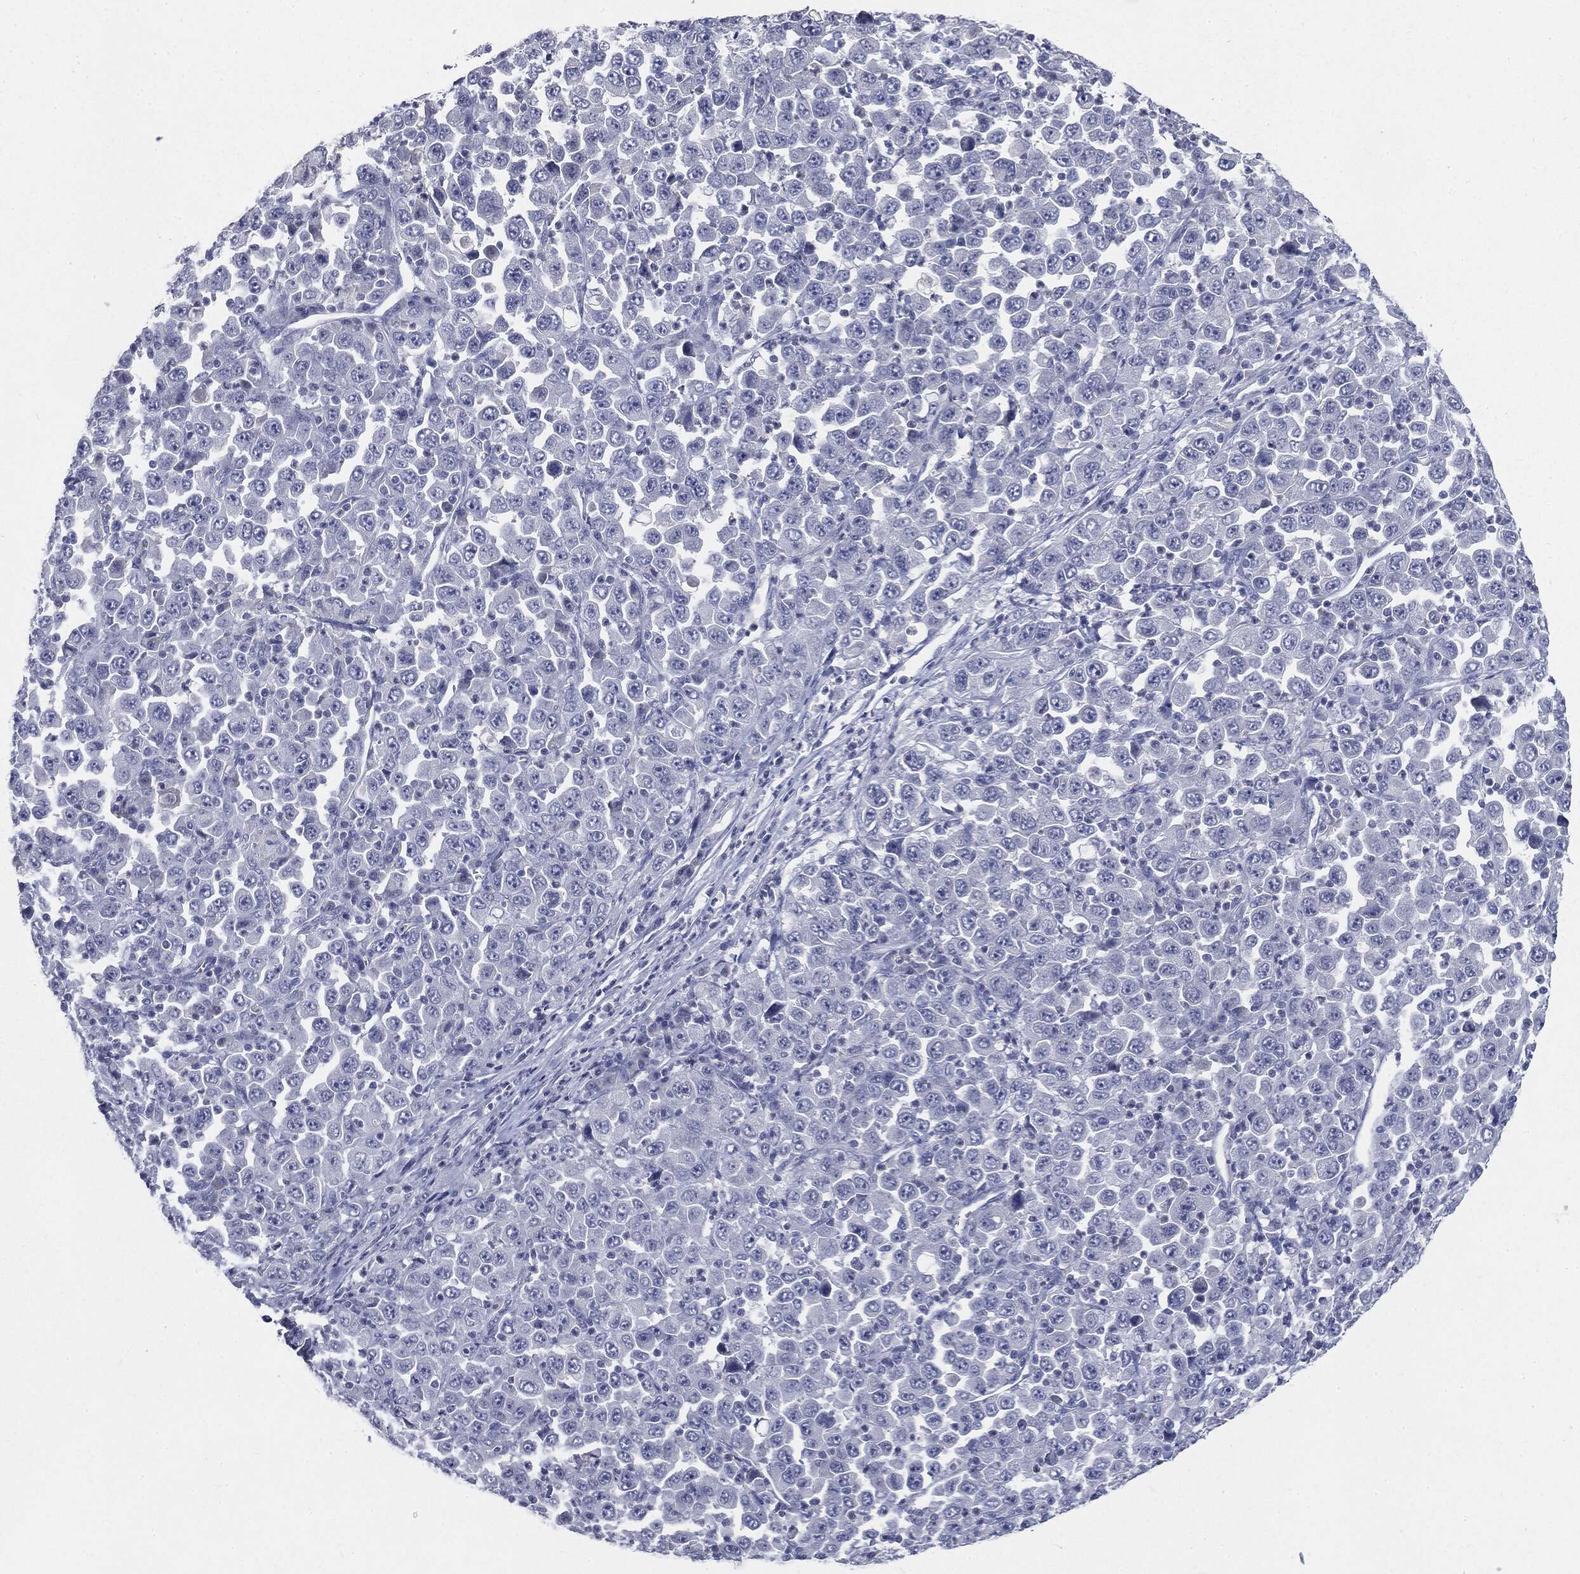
{"staining": {"intensity": "negative", "quantity": "none", "location": "none"}, "tissue": "stomach cancer", "cell_type": "Tumor cells", "image_type": "cancer", "snomed": [{"axis": "morphology", "description": "Normal tissue, NOS"}, {"axis": "morphology", "description": "Adenocarcinoma, NOS"}, {"axis": "topography", "description": "Stomach, upper"}, {"axis": "topography", "description": "Stomach"}], "caption": "DAB (3,3'-diaminobenzidine) immunohistochemical staining of human stomach adenocarcinoma displays no significant staining in tumor cells.", "gene": "CGB1", "patient": {"sex": "male", "age": 59}}